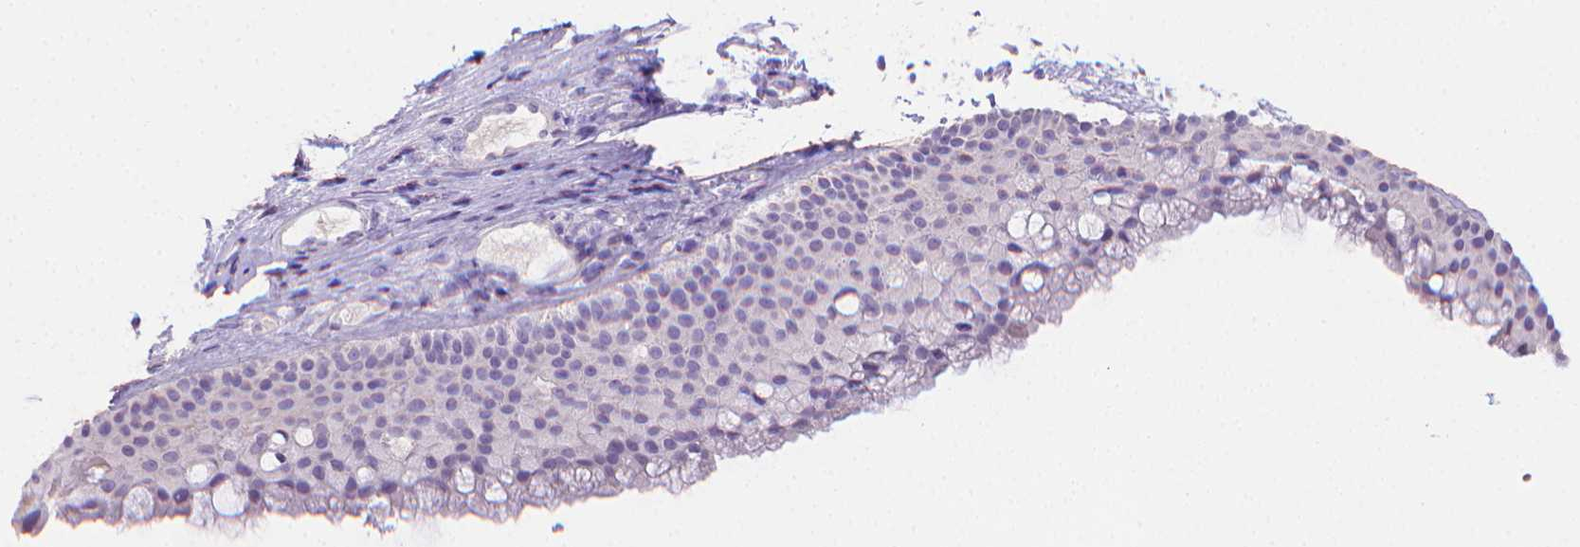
{"staining": {"intensity": "negative", "quantity": "none", "location": "none"}, "tissue": "nasopharynx", "cell_type": "Respiratory epithelial cells", "image_type": "normal", "snomed": [{"axis": "morphology", "description": "Normal tissue, NOS"}, {"axis": "topography", "description": "Nasopharynx"}], "caption": "Respiratory epithelial cells are negative for protein expression in unremarkable human nasopharynx. The staining was performed using DAB to visualize the protein expression in brown, while the nuclei were stained in blue with hematoxylin (Magnification: 20x).", "gene": "PNMA2", "patient": {"sex": "male", "age": 68}}